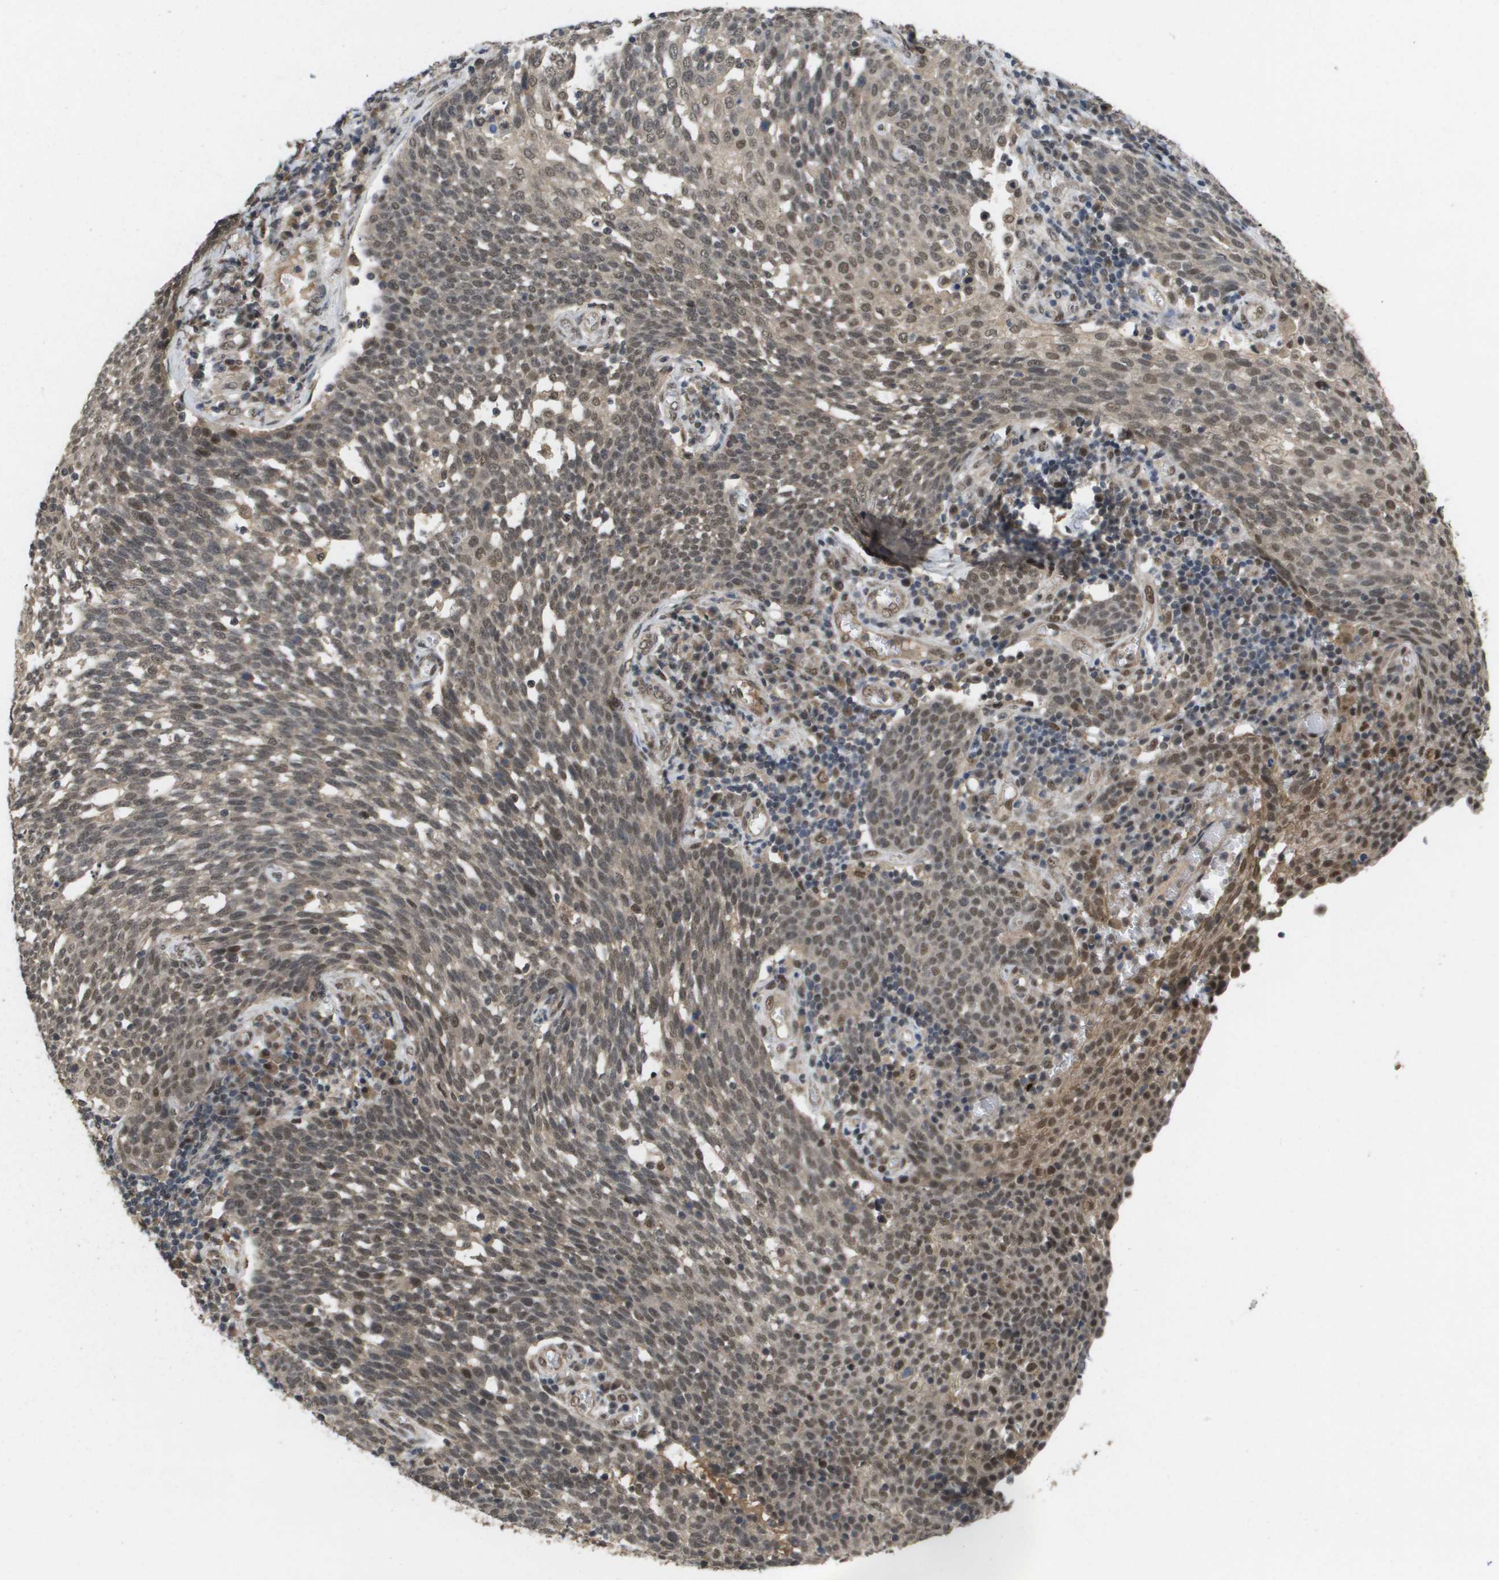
{"staining": {"intensity": "weak", "quantity": ">75%", "location": "cytoplasmic/membranous,nuclear"}, "tissue": "cervical cancer", "cell_type": "Tumor cells", "image_type": "cancer", "snomed": [{"axis": "morphology", "description": "Squamous cell carcinoma, NOS"}, {"axis": "topography", "description": "Cervix"}], "caption": "This image shows IHC staining of human squamous cell carcinoma (cervical), with low weak cytoplasmic/membranous and nuclear positivity in approximately >75% of tumor cells.", "gene": "AMBRA1", "patient": {"sex": "female", "age": 34}}